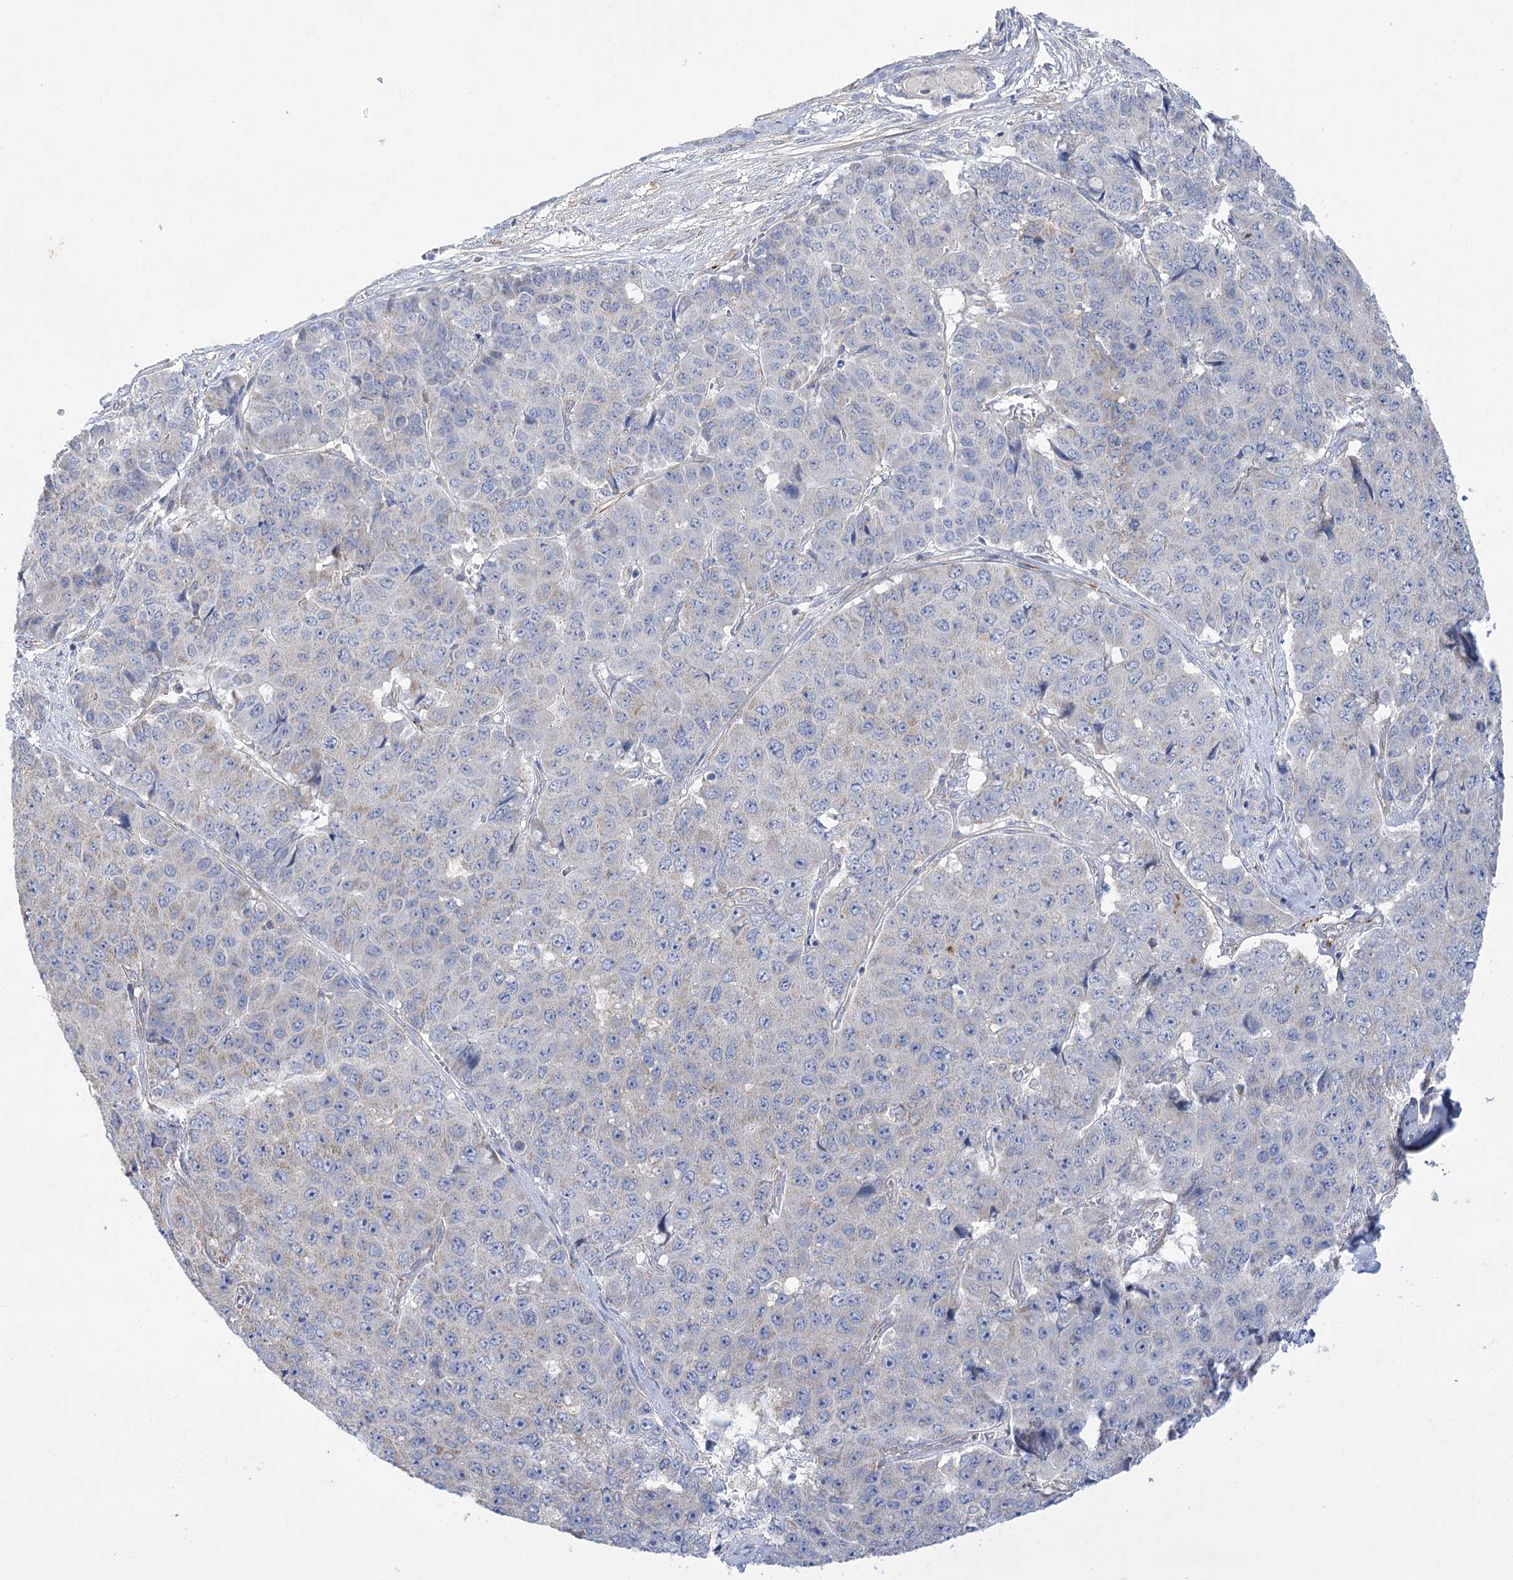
{"staining": {"intensity": "negative", "quantity": "none", "location": "none"}, "tissue": "pancreatic cancer", "cell_type": "Tumor cells", "image_type": "cancer", "snomed": [{"axis": "morphology", "description": "Adenocarcinoma, NOS"}, {"axis": "topography", "description": "Pancreas"}], "caption": "Immunohistochemistry (IHC) of adenocarcinoma (pancreatic) shows no expression in tumor cells.", "gene": "DHTKD1", "patient": {"sex": "male", "age": 50}}